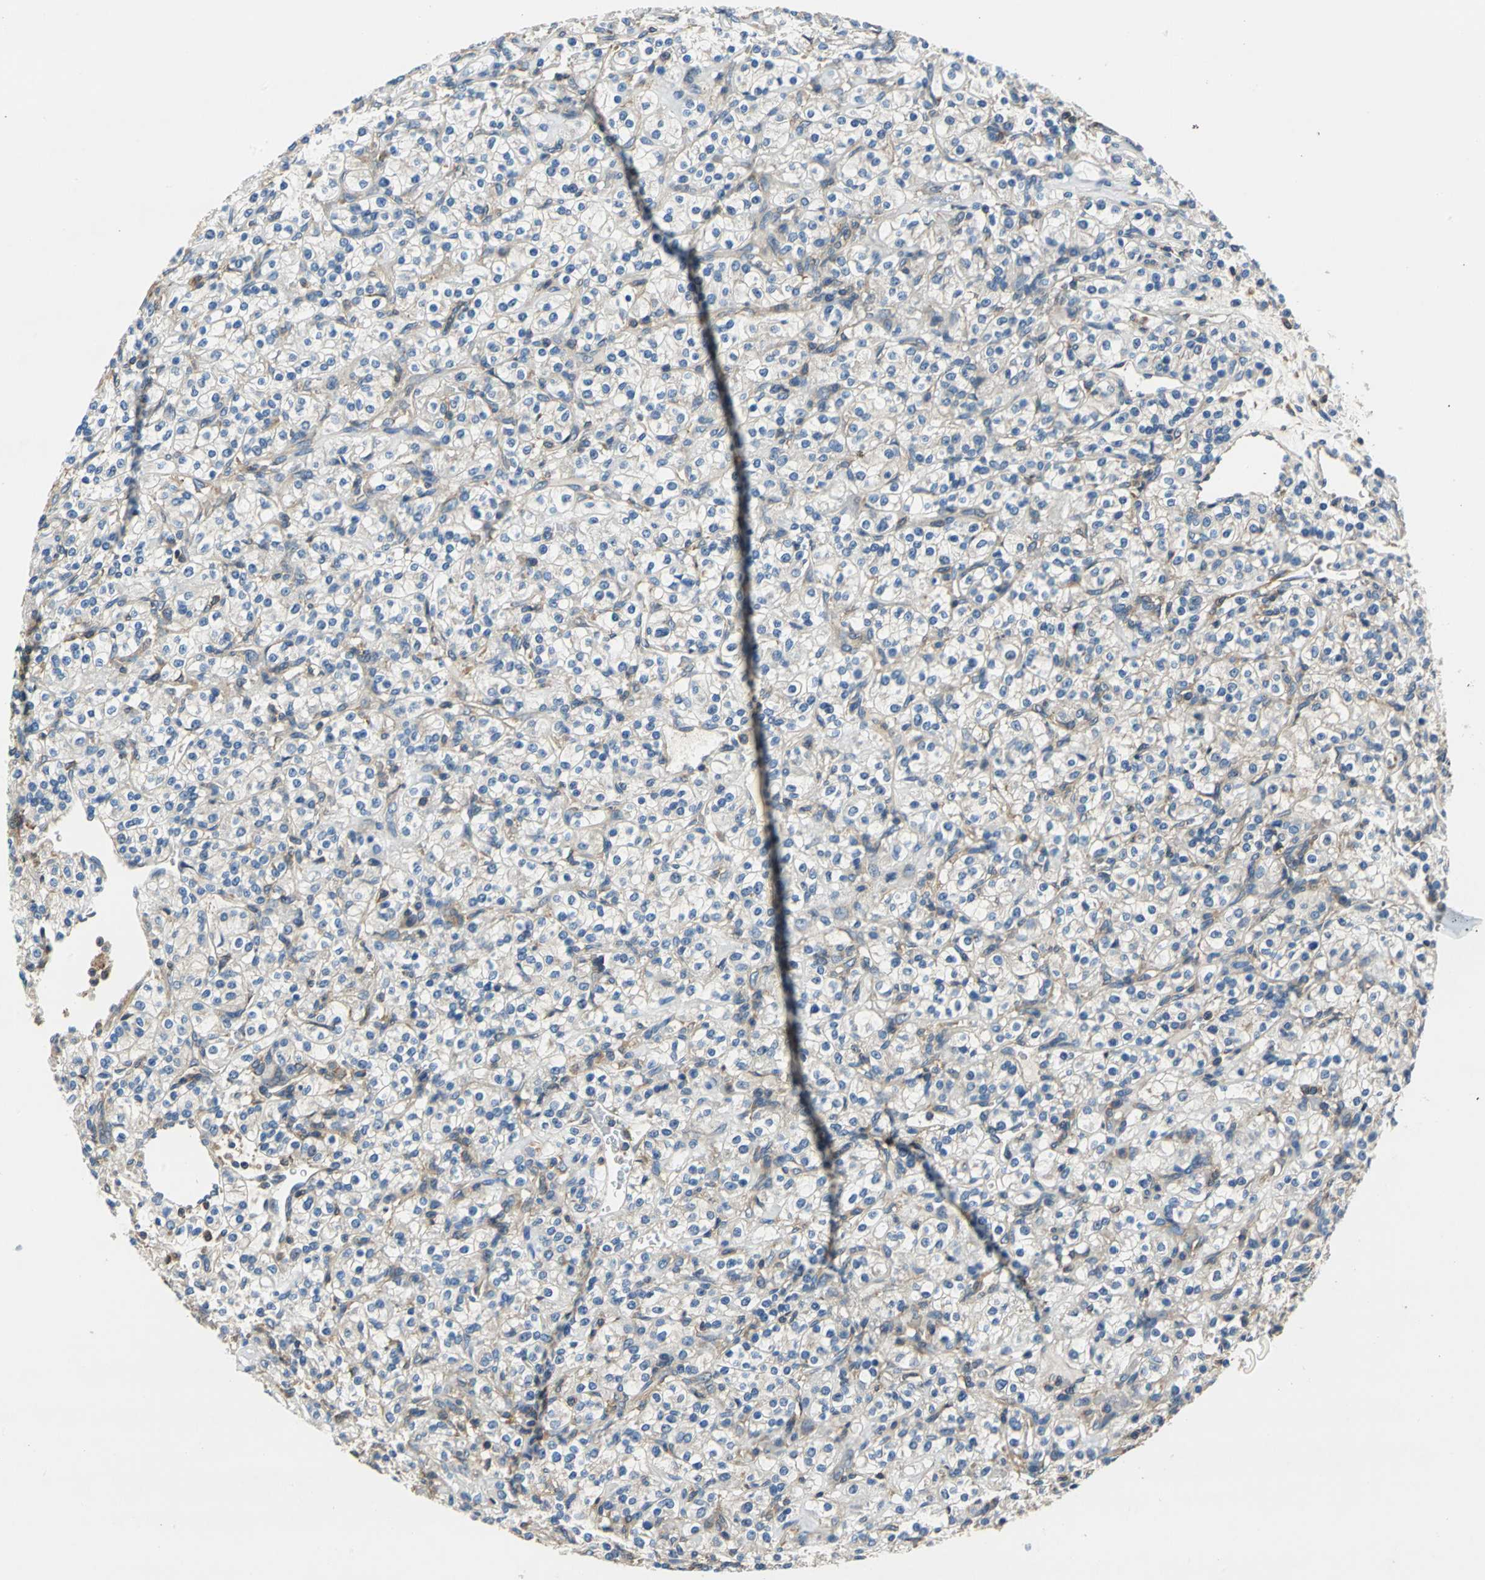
{"staining": {"intensity": "negative", "quantity": "none", "location": "none"}, "tissue": "renal cancer", "cell_type": "Tumor cells", "image_type": "cancer", "snomed": [{"axis": "morphology", "description": "Adenocarcinoma, NOS"}, {"axis": "topography", "description": "Kidney"}], "caption": "Renal adenocarcinoma was stained to show a protein in brown. There is no significant staining in tumor cells.", "gene": "DDX3Y", "patient": {"sex": "male", "age": 77}}